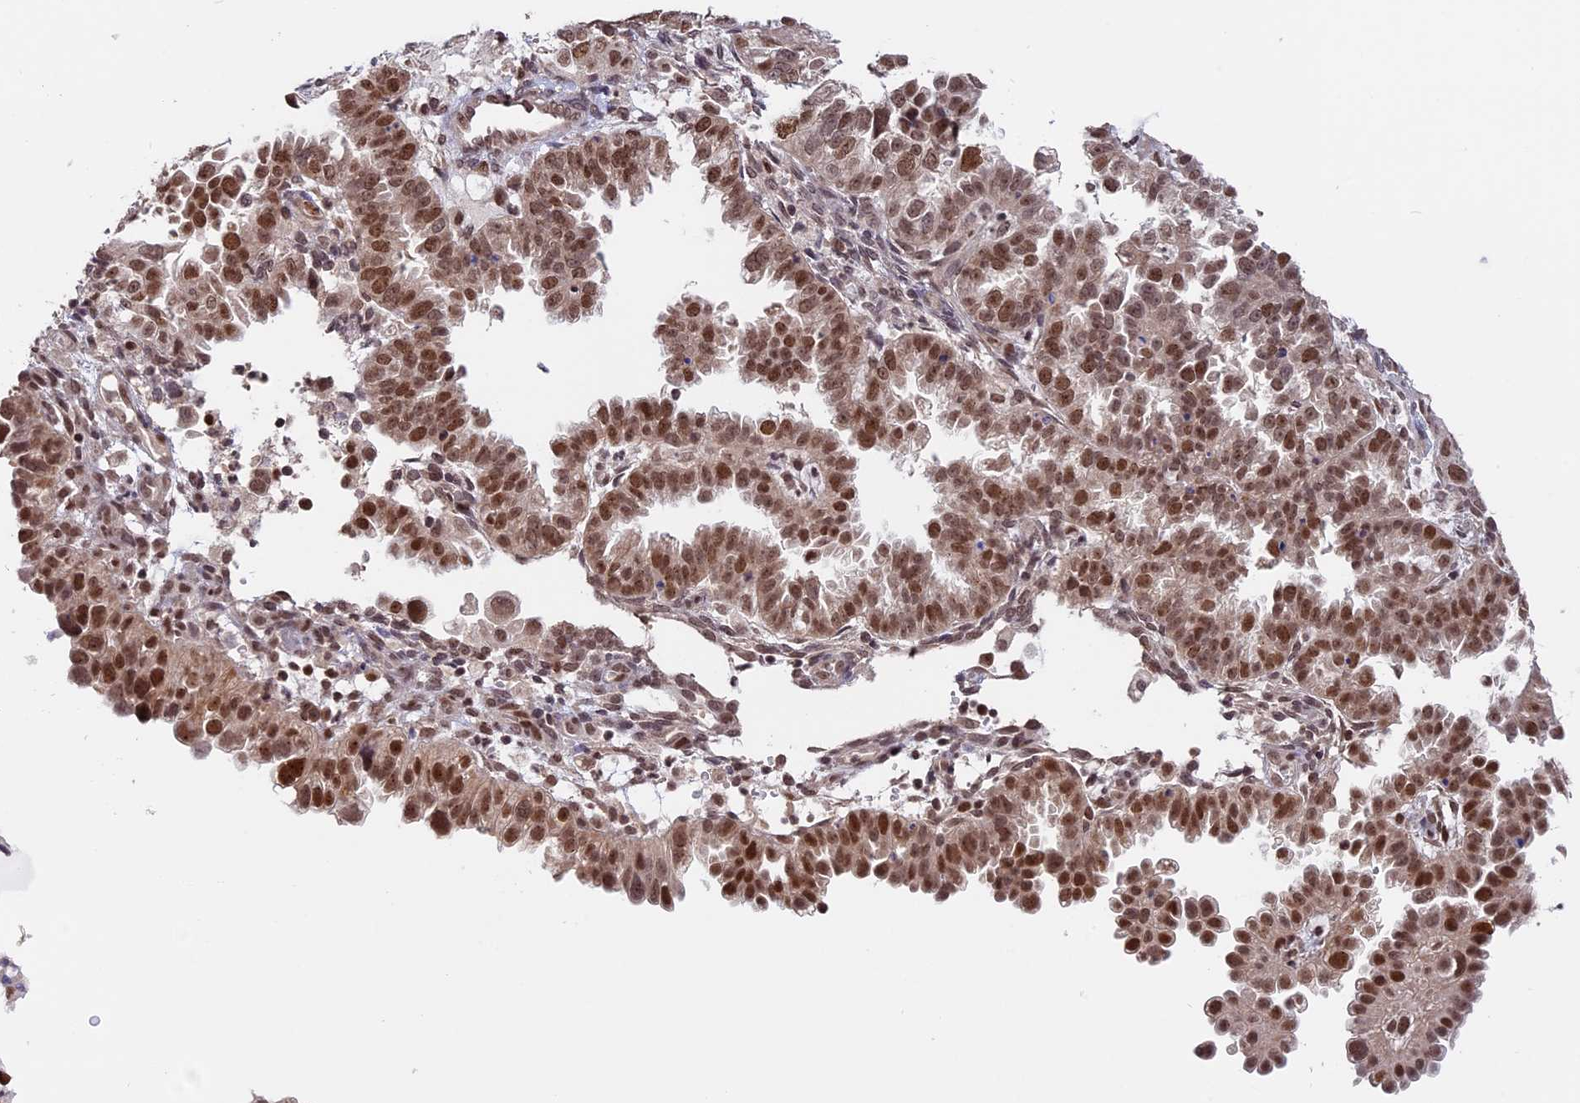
{"staining": {"intensity": "moderate", "quantity": ">75%", "location": "nuclear"}, "tissue": "endometrial cancer", "cell_type": "Tumor cells", "image_type": "cancer", "snomed": [{"axis": "morphology", "description": "Adenocarcinoma, NOS"}, {"axis": "topography", "description": "Endometrium"}], "caption": "A histopathology image showing moderate nuclear staining in approximately >75% of tumor cells in adenocarcinoma (endometrial), as visualized by brown immunohistochemical staining.", "gene": "RFC5", "patient": {"sex": "female", "age": 85}}